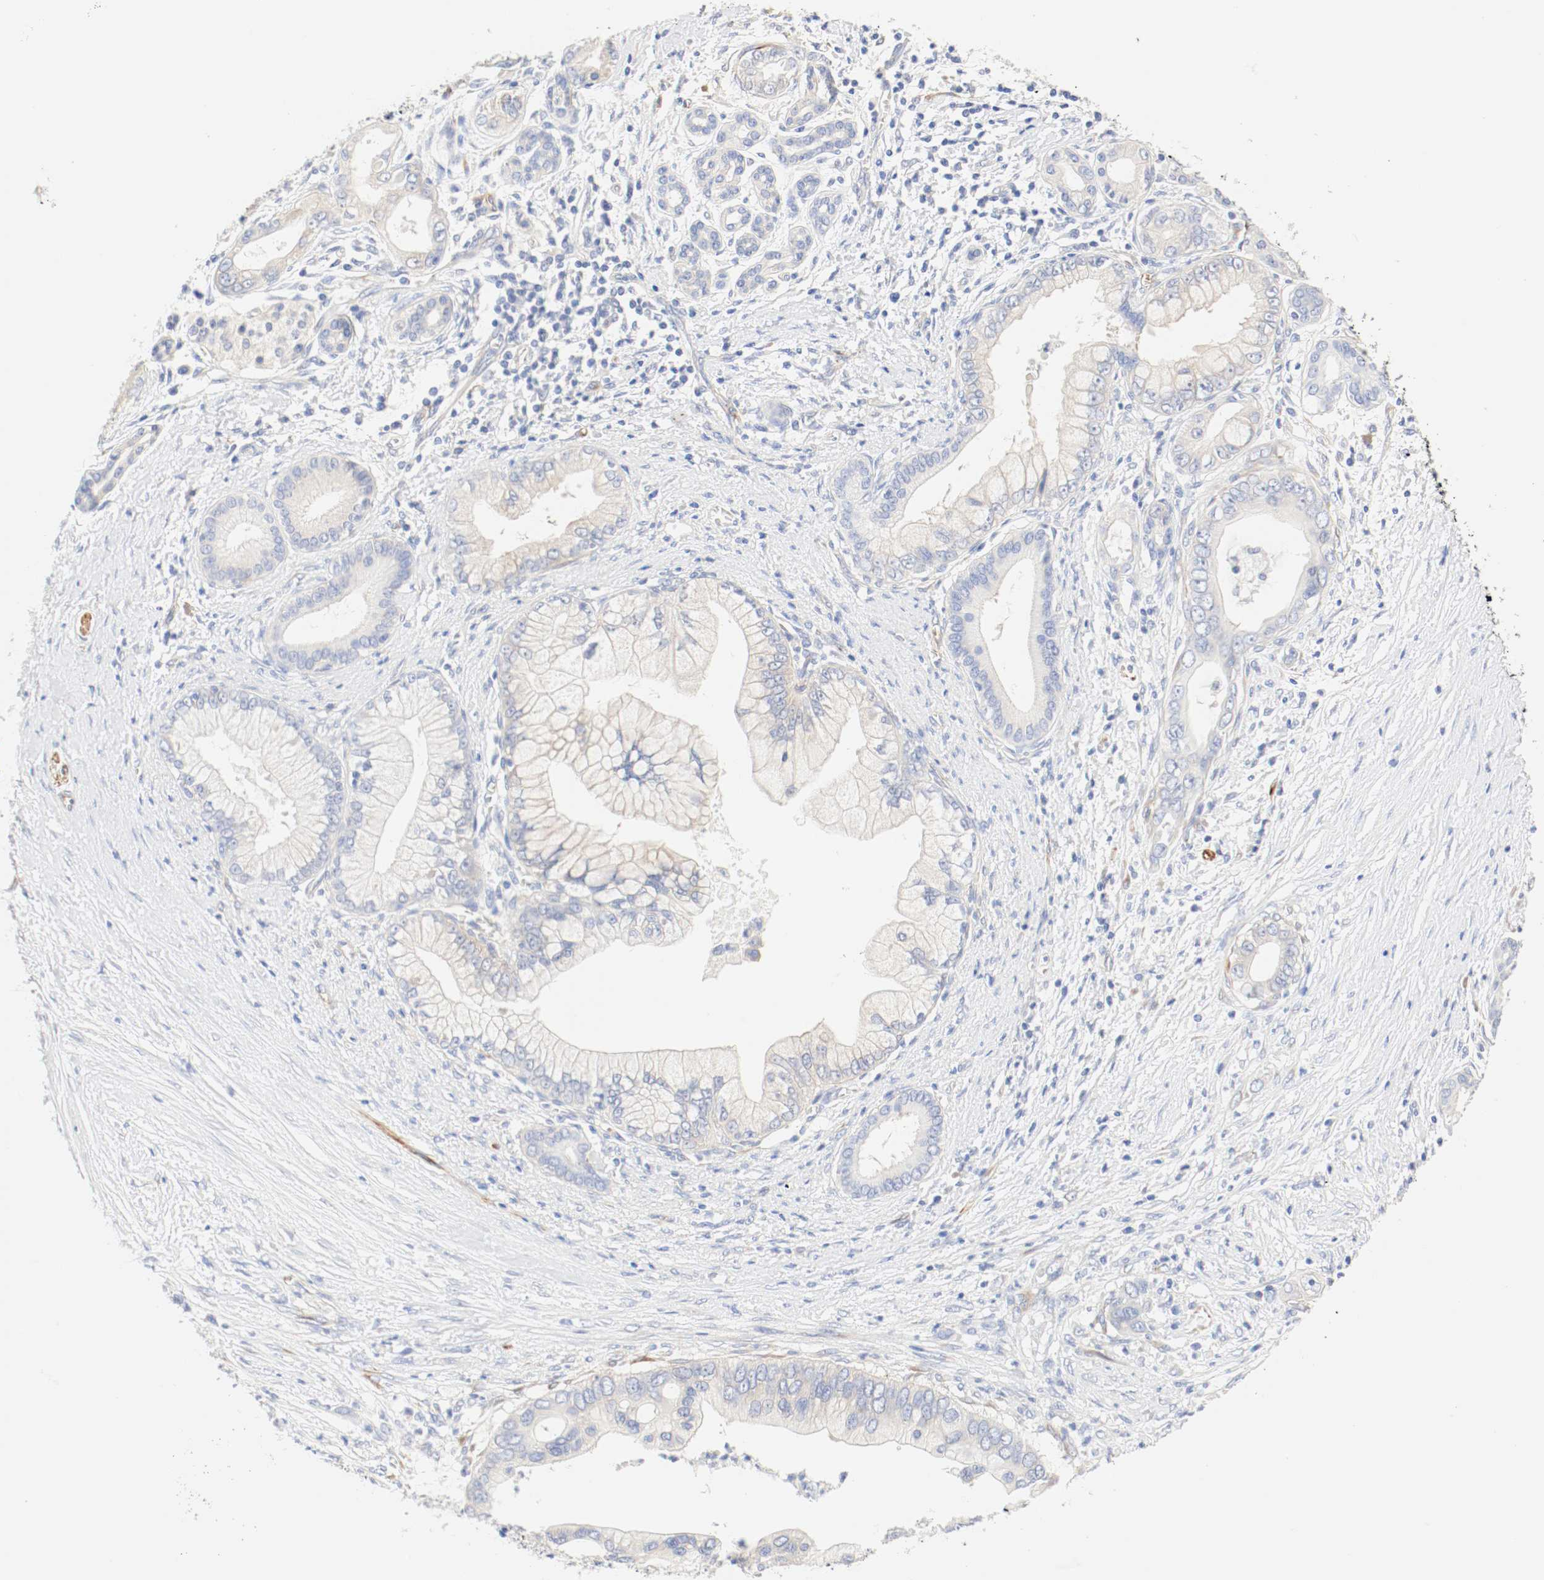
{"staining": {"intensity": "weak", "quantity": "25%-75%", "location": "cytoplasmic/membranous"}, "tissue": "pancreatic cancer", "cell_type": "Tumor cells", "image_type": "cancer", "snomed": [{"axis": "morphology", "description": "Adenocarcinoma, NOS"}, {"axis": "topography", "description": "Pancreas"}], "caption": "A micrograph of human adenocarcinoma (pancreatic) stained for a protein displays weak cytoplasmic/membranous brown staining in tumor cells. (DAB (3,3'-diaminobenzidine) = brown stain, brightfield microscopy at high magnification).", "gene": "GIT1", "patient": {"sex": "male", "age": 59}}